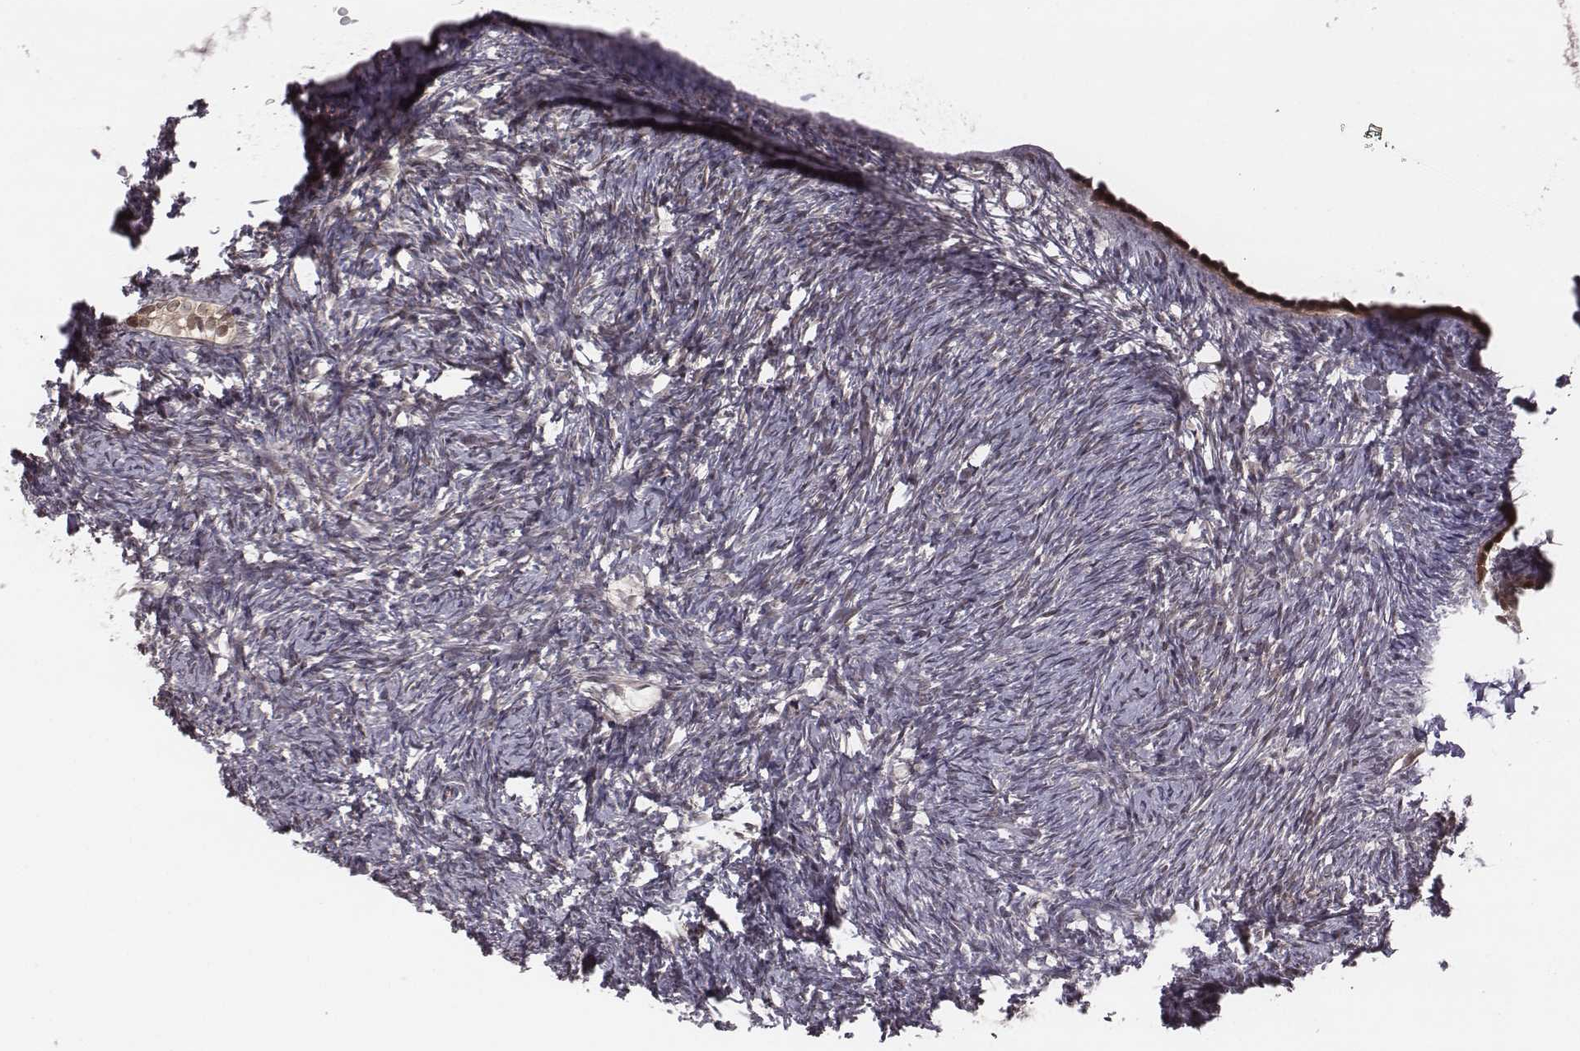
{"staining": {"intensity": "negative", "quantity": "none", "location": "none"}, "tissue": "ovary", "cell_type": "Ovarian stroma cells", "image_type": "normal", "snomed": [{"axis": "morphology", "description": "Normal tissue, NOS"}, {"axis": "topography", "description": "Ovary"}], "caption": "Ovarian stroma cells show no significant expression in benign ovary. (DAB (3,3'-diaminobenzidine) immunohistochemistry (IHC), high magnification).", "gene": "RPL3", "patient": {"sex": "female", "age": 39}}